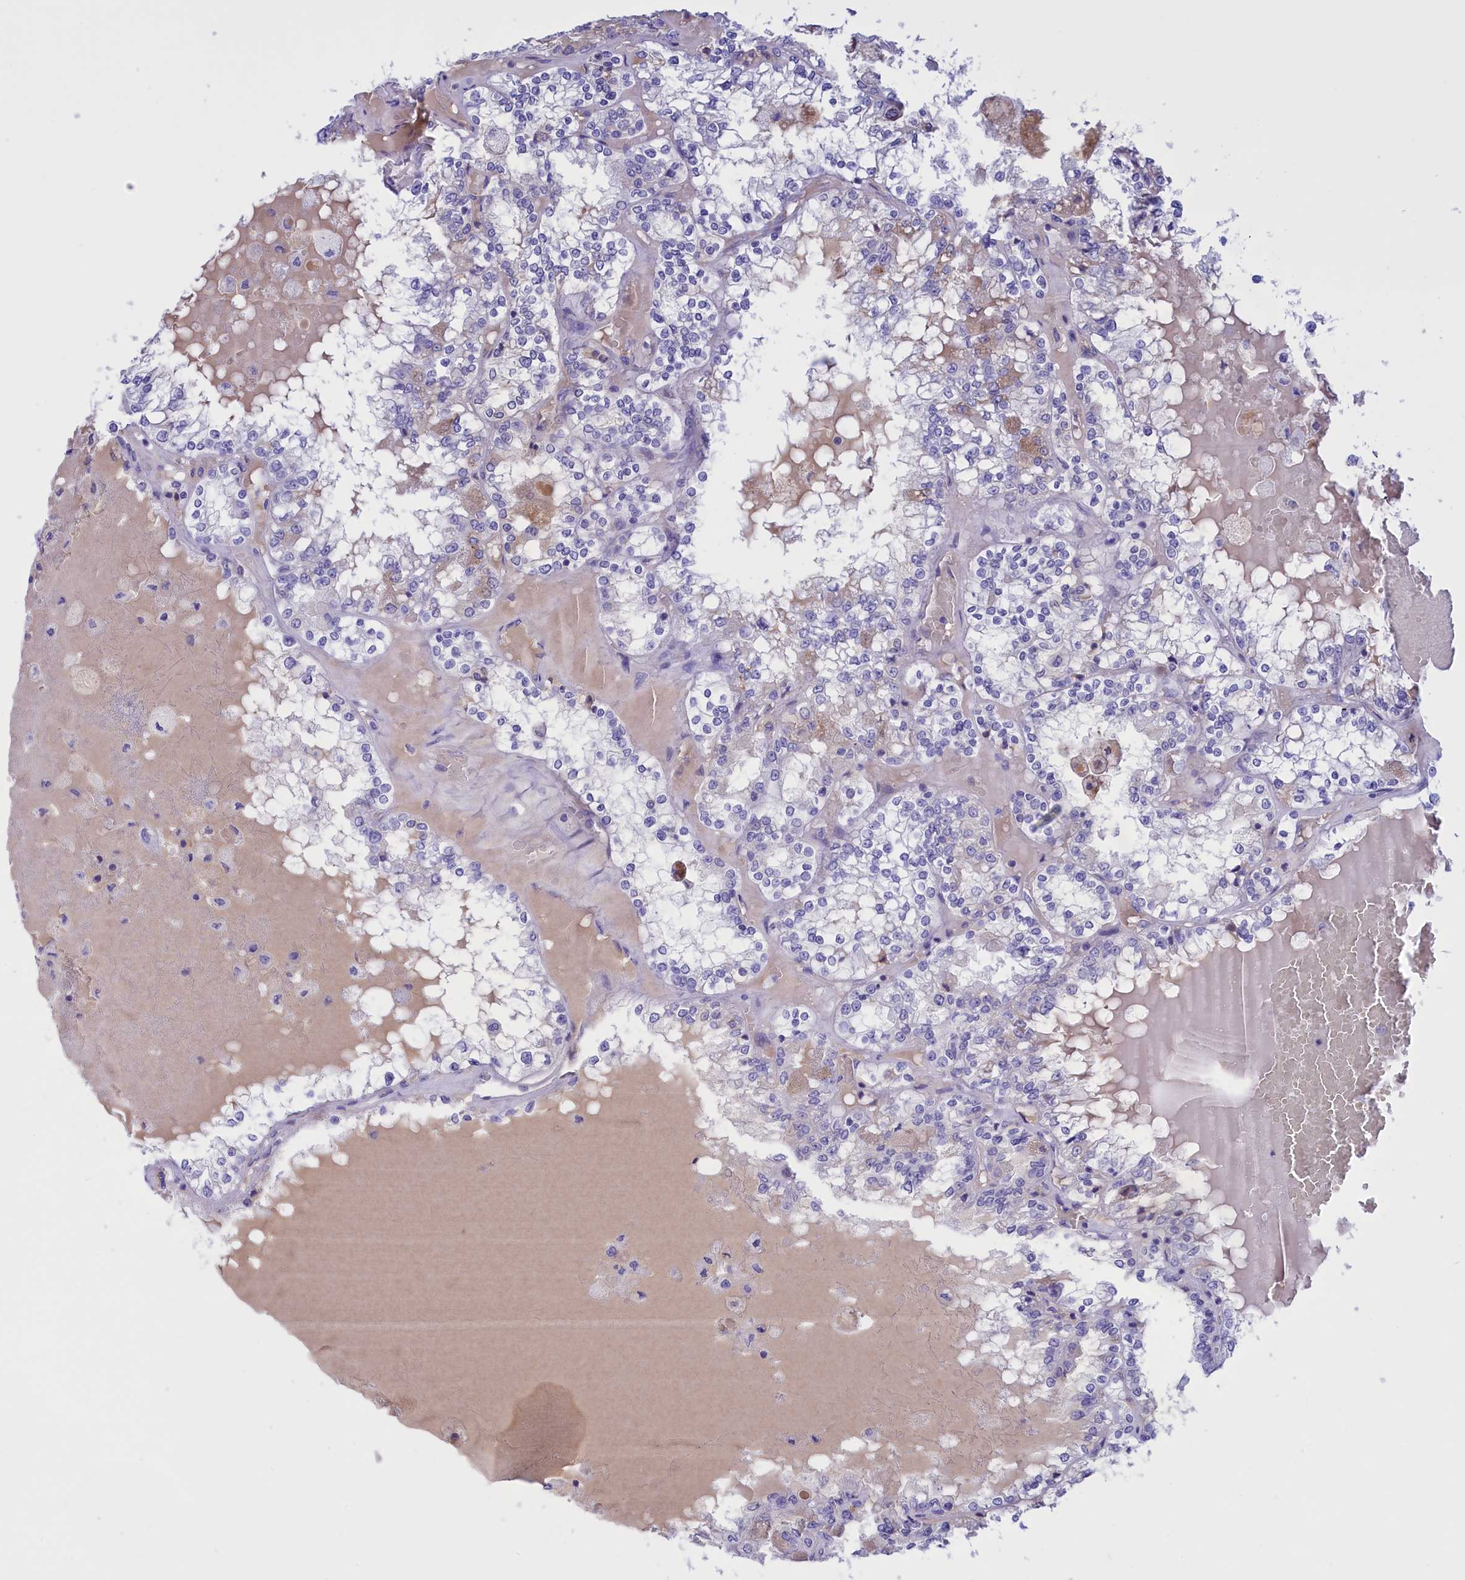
{"staining": {"intensity": "negative", "quantity": "none", "location": "none"}, "tissue": "renal cancer", "cell_type": "Tumor cells", "image_type": "cancer", "snomed": [{"axis": "morphology", "description": "Adenocarcinoma, NOS"}, {"axis": "topography", "description": "Kidney"}], "caption": "Micrograph shows no significant protein expression in tumor cells of renal cancer (adenocarcinoma). (DAB (3,3'-diaminobenzidine) immunohistochemistry (IHC) visualized using brightfield microscopy, high magnification).", "gene": "PROK2", "patient": {"sex": "female", "age": 56}}